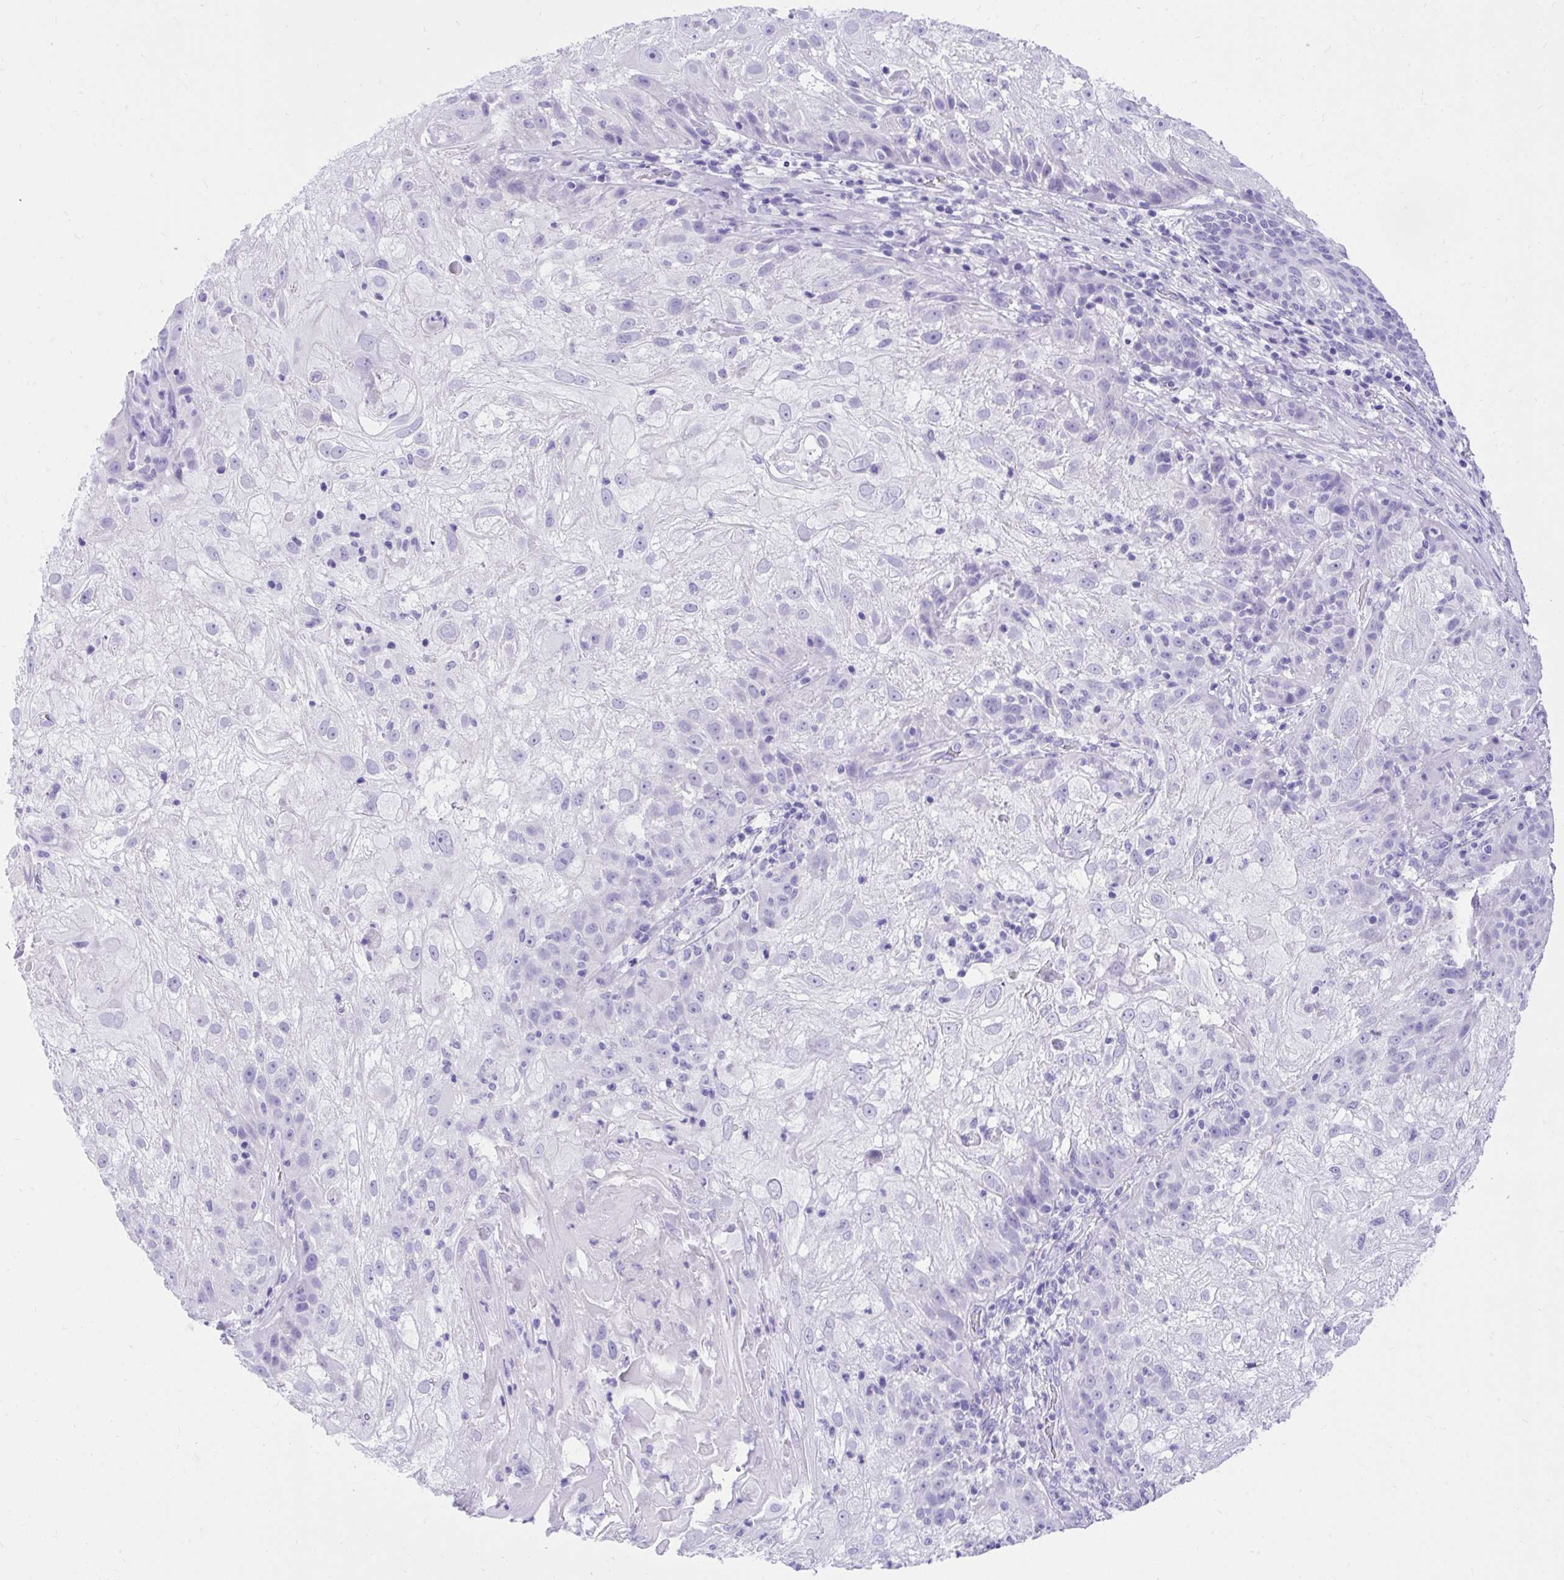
{"staining": {"intensity": "negative", "quantity": "none", "location": "none"}, "tissue": "skin cancer", "cell_type": "Tumor cells", "image_type": "cancer", "snomed": [{"axis": "morphology", "description": "Normal tissue, NOS"}, {"axis": "morphology", "description": "Squamous cell carcinoma, NOS"}, {"axis": "topography", "description": "Skin"}], "caption": "High magnification brightfield microscopy of skin cancer stained with DAB (brown) and counterstained with hematoxylin (blue): tumor cells show no significant positivity.", "gene": "KCNN4", "patient": {"sex": "female", "age": 83}}